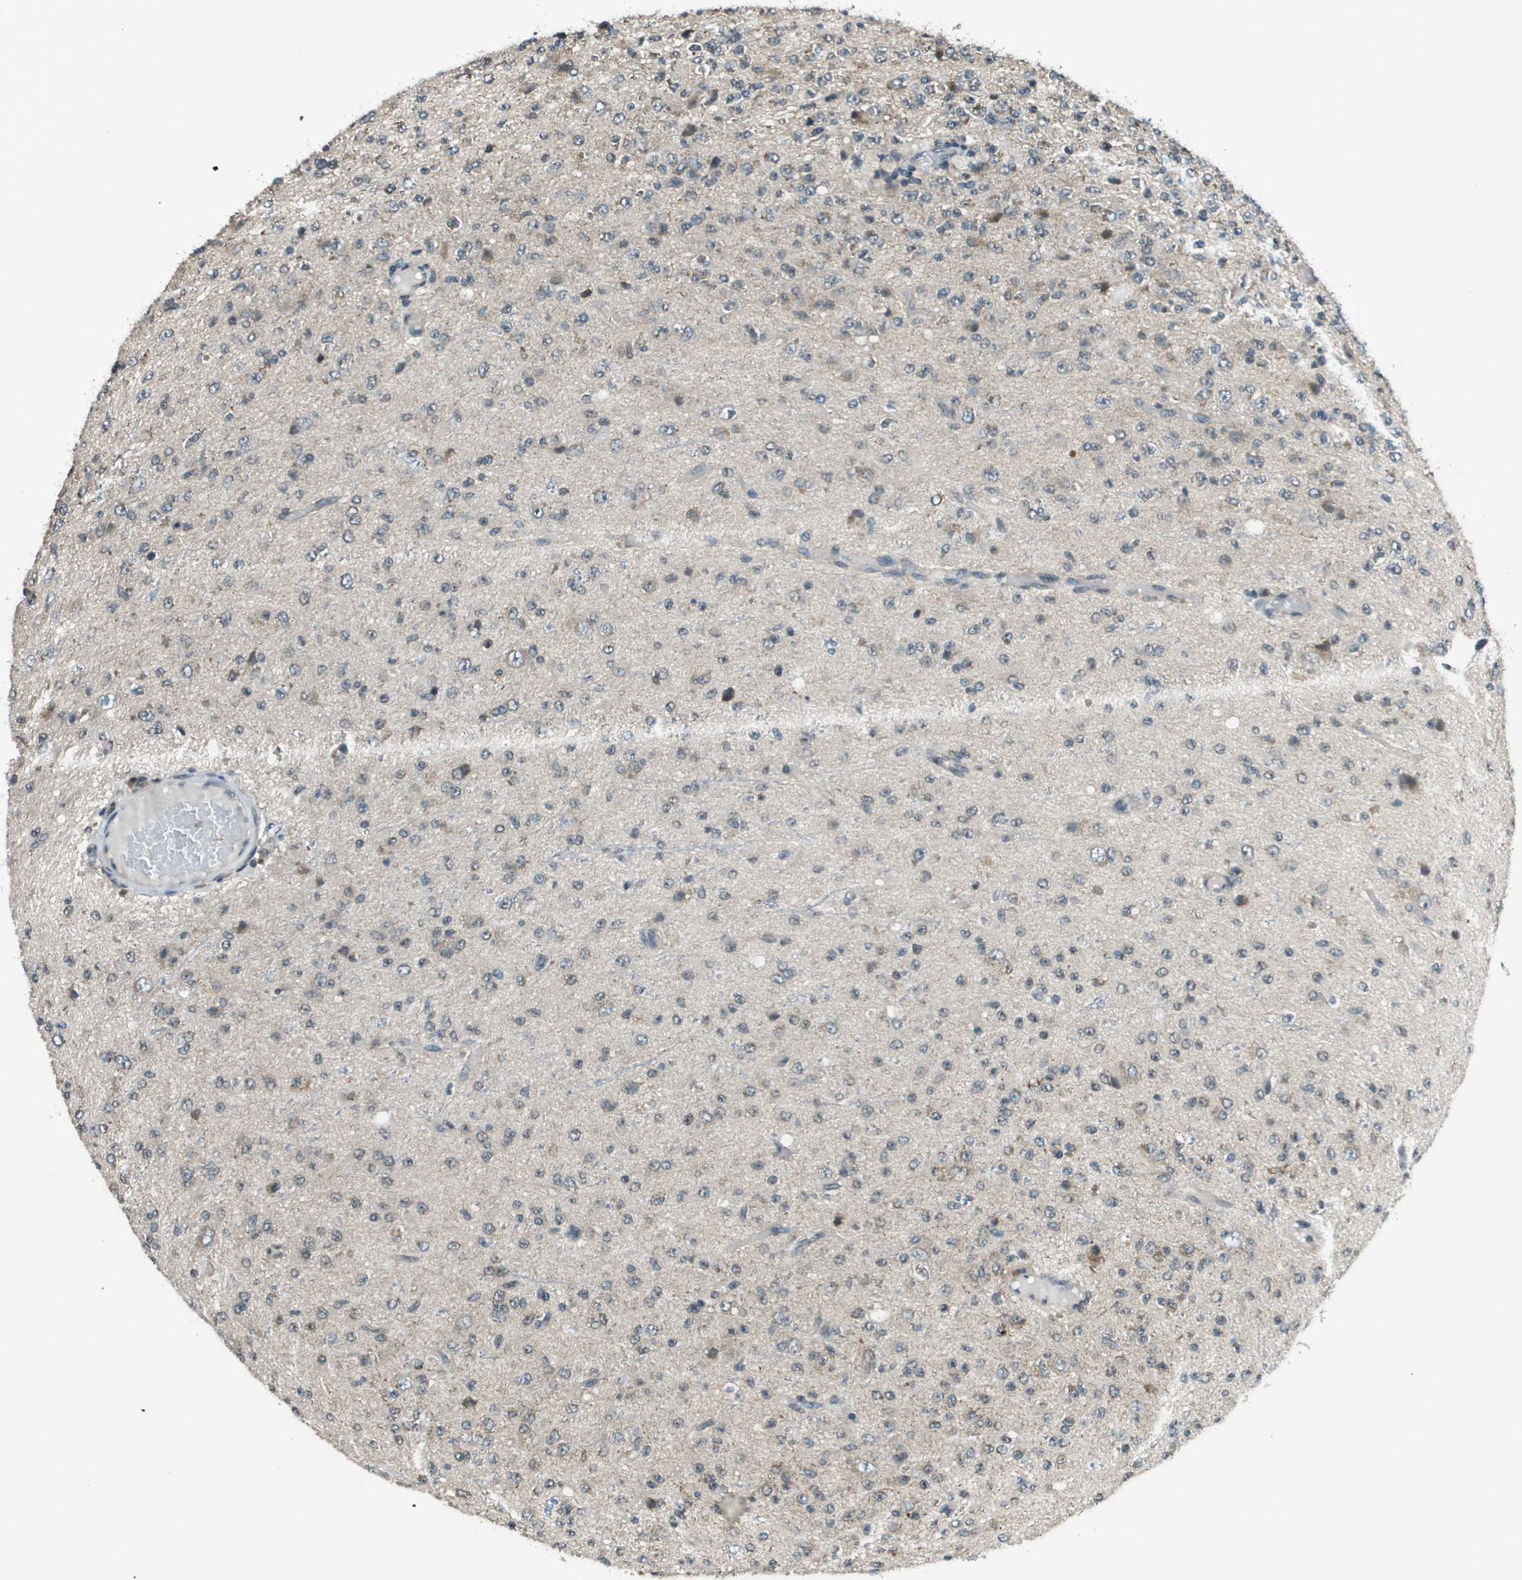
{"staining": {"intensity": "moderate", "quantity": "25%-75%", "location": "cytoplasmic/membranous"}, "tissue": "glioma", "cell_type": "Tumor cells", "image_type": "cancer", "snomed": [{"axis": "morphology", "description": "Glioma, malignant, High grade"}, {"axis": "topography", "description": "pancreas cauda"}], "caption": "Approximately 25%-75% of tumor cells in human glioma show moderate cytoplasmic/membranous protein positivity as visualized by brown immunohistochemical staining.", "gene": "PPFIA1", "patient": {"sex": "male", "age": 60}}